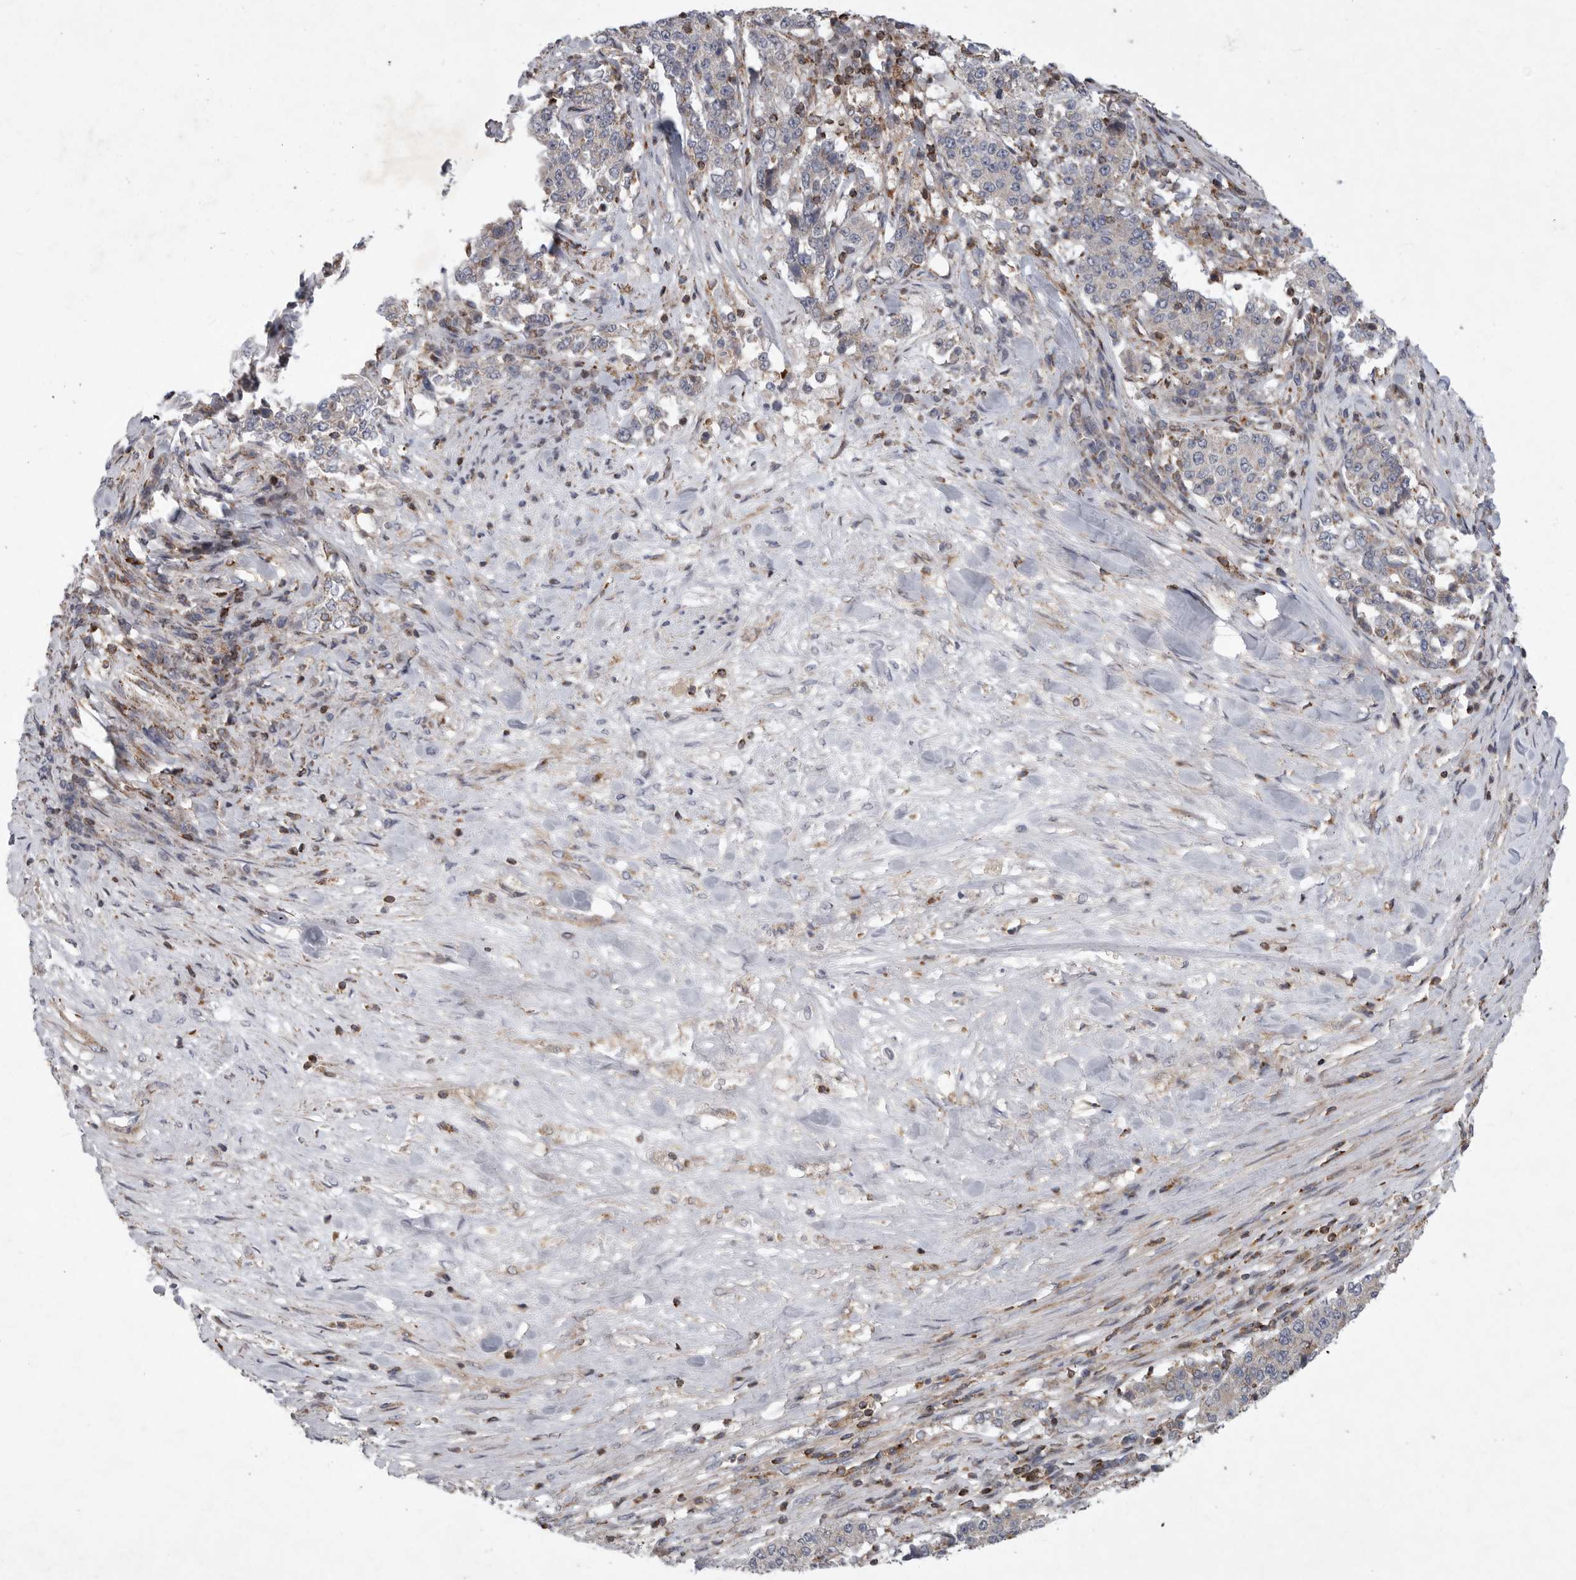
{"staining": {"intensity": "negative", "quantity": "none", "location": "none"}, "tissue": "stomach cancer", "cell_type": "Tumor cells", "image_type": "cancer", "snomed": [{"axis": "morphology", "description": "Adenocarcinoma, NOS"}, {"axis": "topography", "description": "Stomach"}], "caption": "This micrograph is of adenocarcinoma (stomach) stained with IHC to label a protein in brown with the nuclei are counter-stained blue. There is no expression in tumor cells.", "gene": "MPZL1", "patient": {"sex": "male", "age": 59}}